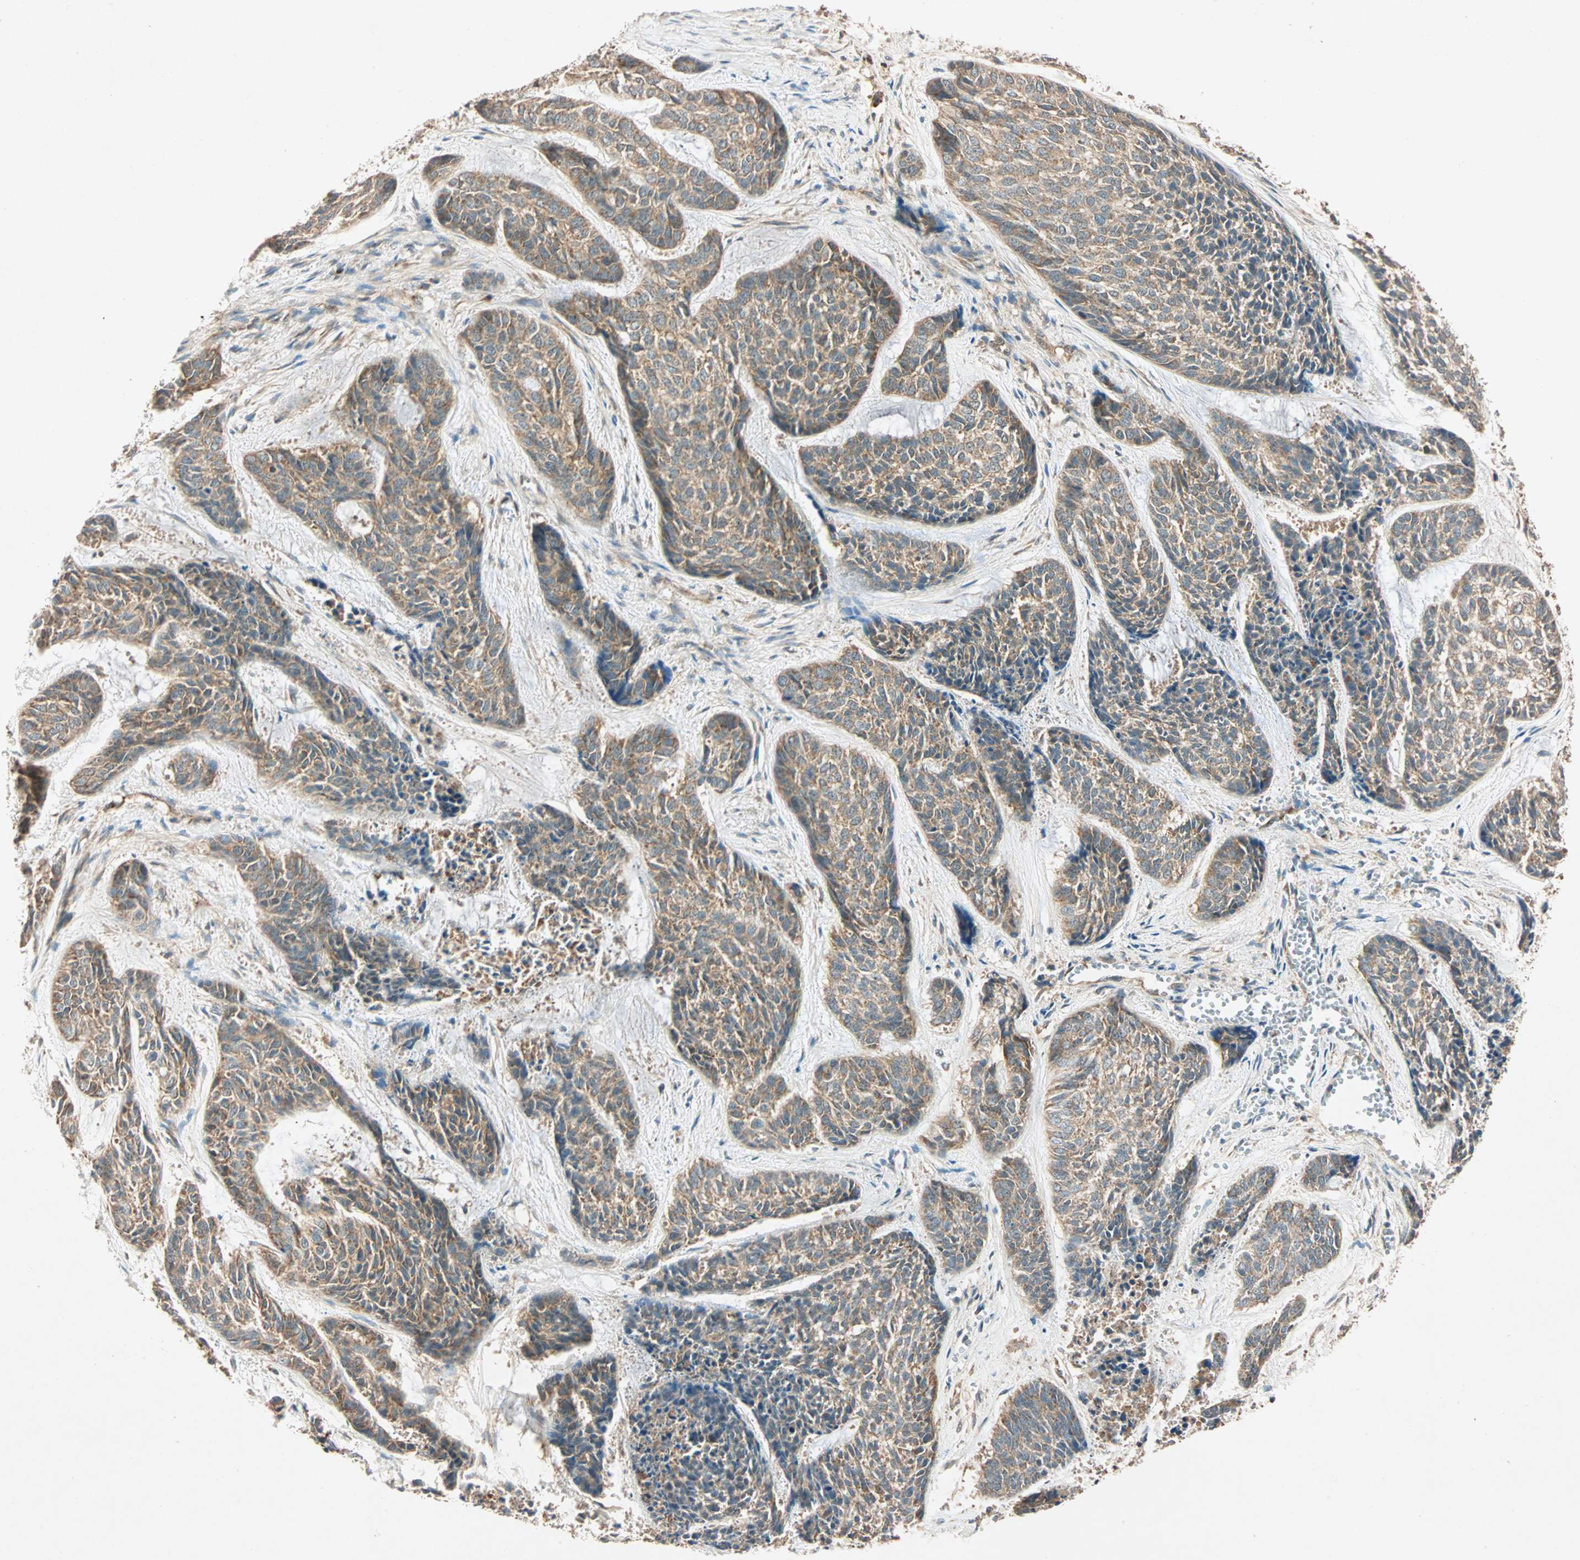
{"staining": {"intensity": "moderate", "quantity": ">75%", "location": "cytoplasmic/membranous"}, "tissue": "skin cancer", "cell_type": "Tumor cells", "image_type": "cancer", "snomed": [{"axis": "morphology", "description": "Basal cell carcinoma"}, {"axis": "topography", "description": "Skin"}], "caption": "A medium amount of moderate cytoplasmic/membranous staining is identified in approximately >75% of tumor cells in skin cancer (basal cell carcinoma) tissue.", "gene": "MAPK1", "patient": {"sex": "female", "age": 64}}